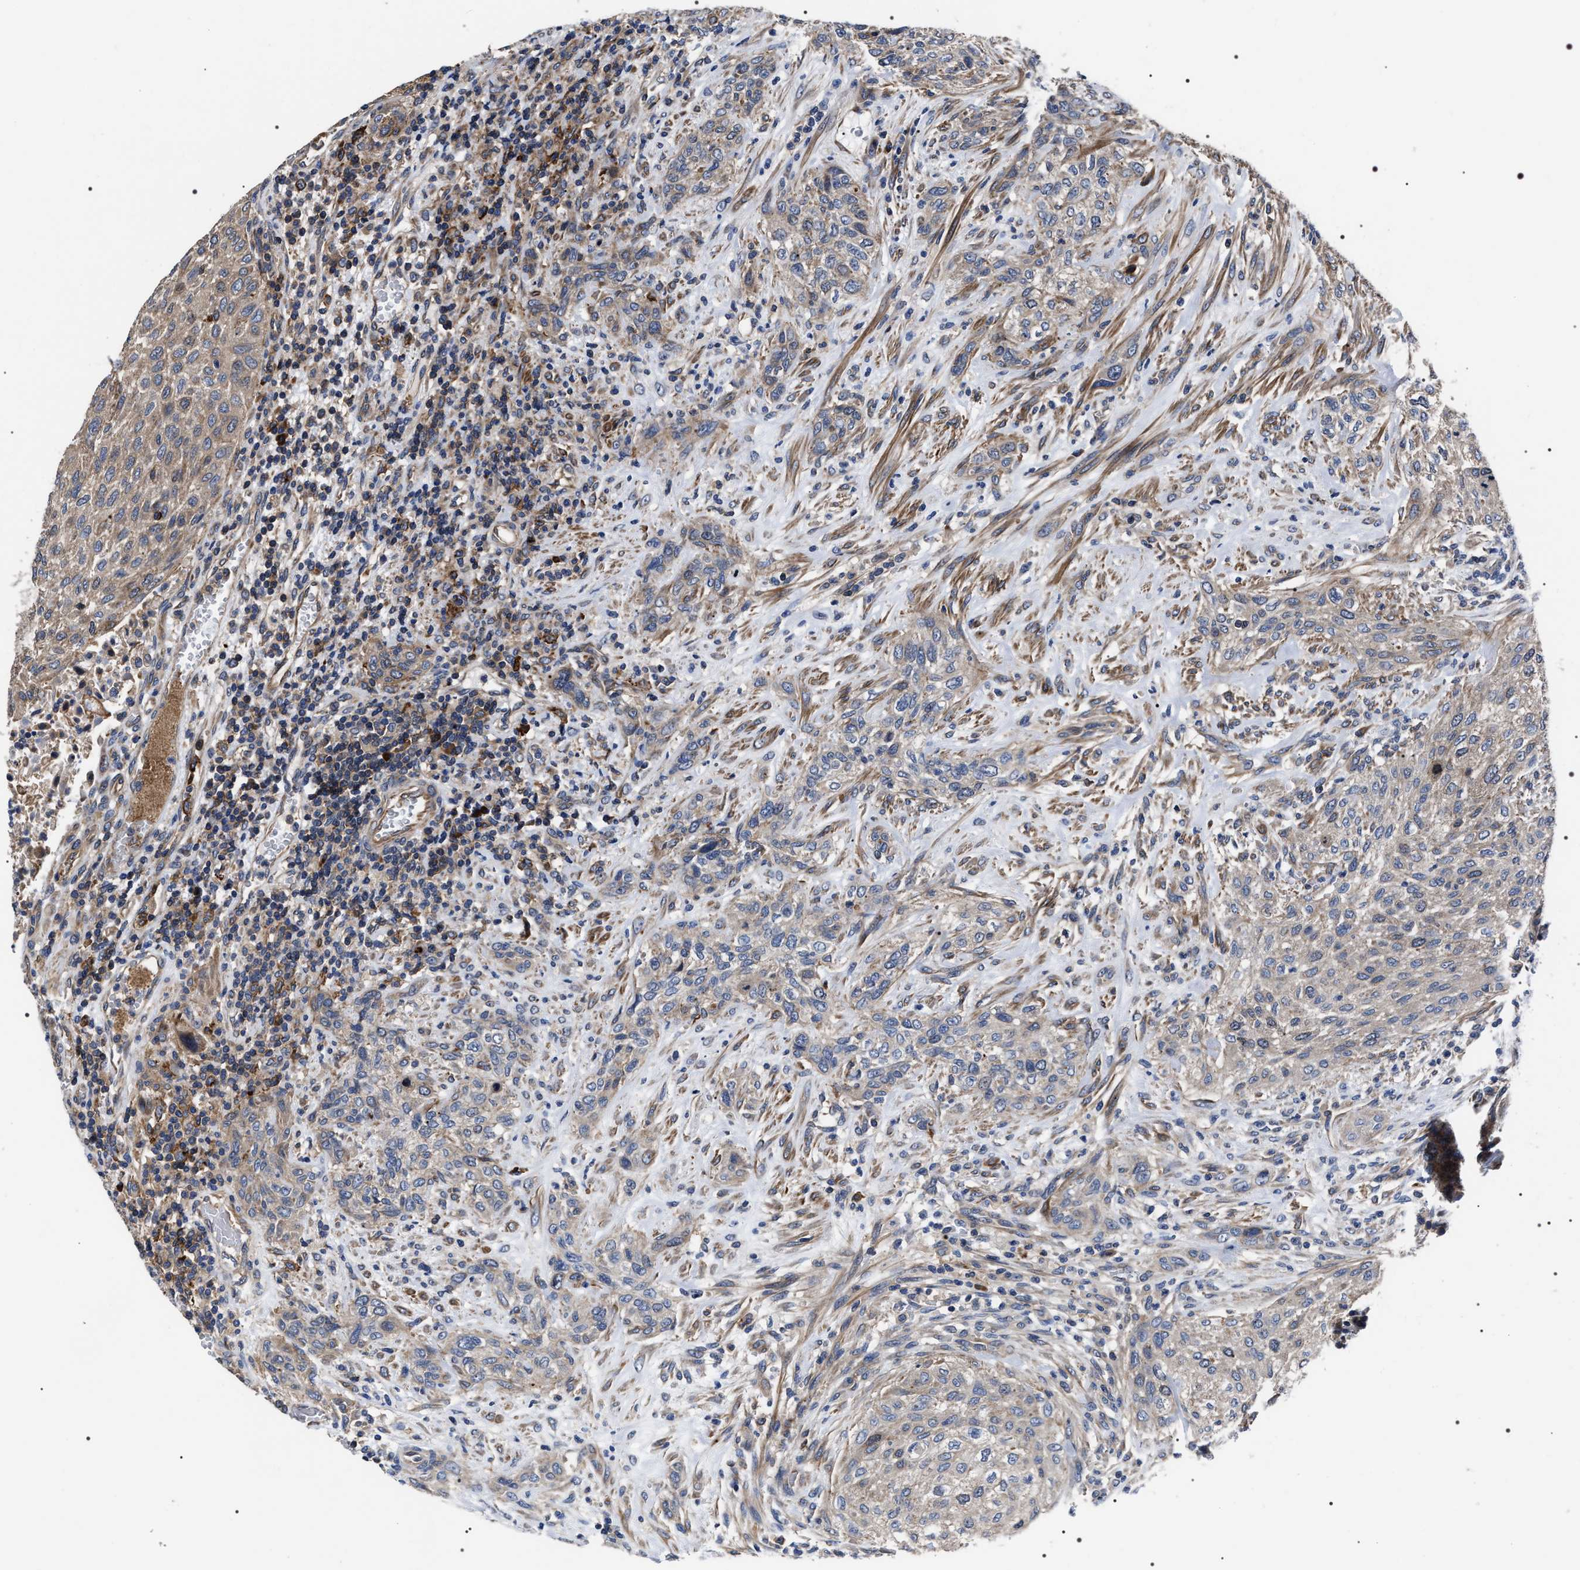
{"staining": {"intensity": "moderate", "quantity": ">75%", "location": "cytoplasmic/membranous"}, "tissue": "urothelial cancer", "cell_type": "Tumor cells", "image_type": "cancer", "snomed": [{"axis": "morphology", "description": "Urothelial carcinoma, Low grade"}, {"axis": "morphology", "description": "Urothelial carcinoma, High grade"}, {"axis": "topography", "description": "Urinary bladder"}], "caption": "Moderate cytoplasmic/membranous expression is identified in approximately >75% of tumor cells in urothelial cancer.", "gene": "MIS18A", "patient": {"sex": "male", "age": 35}}